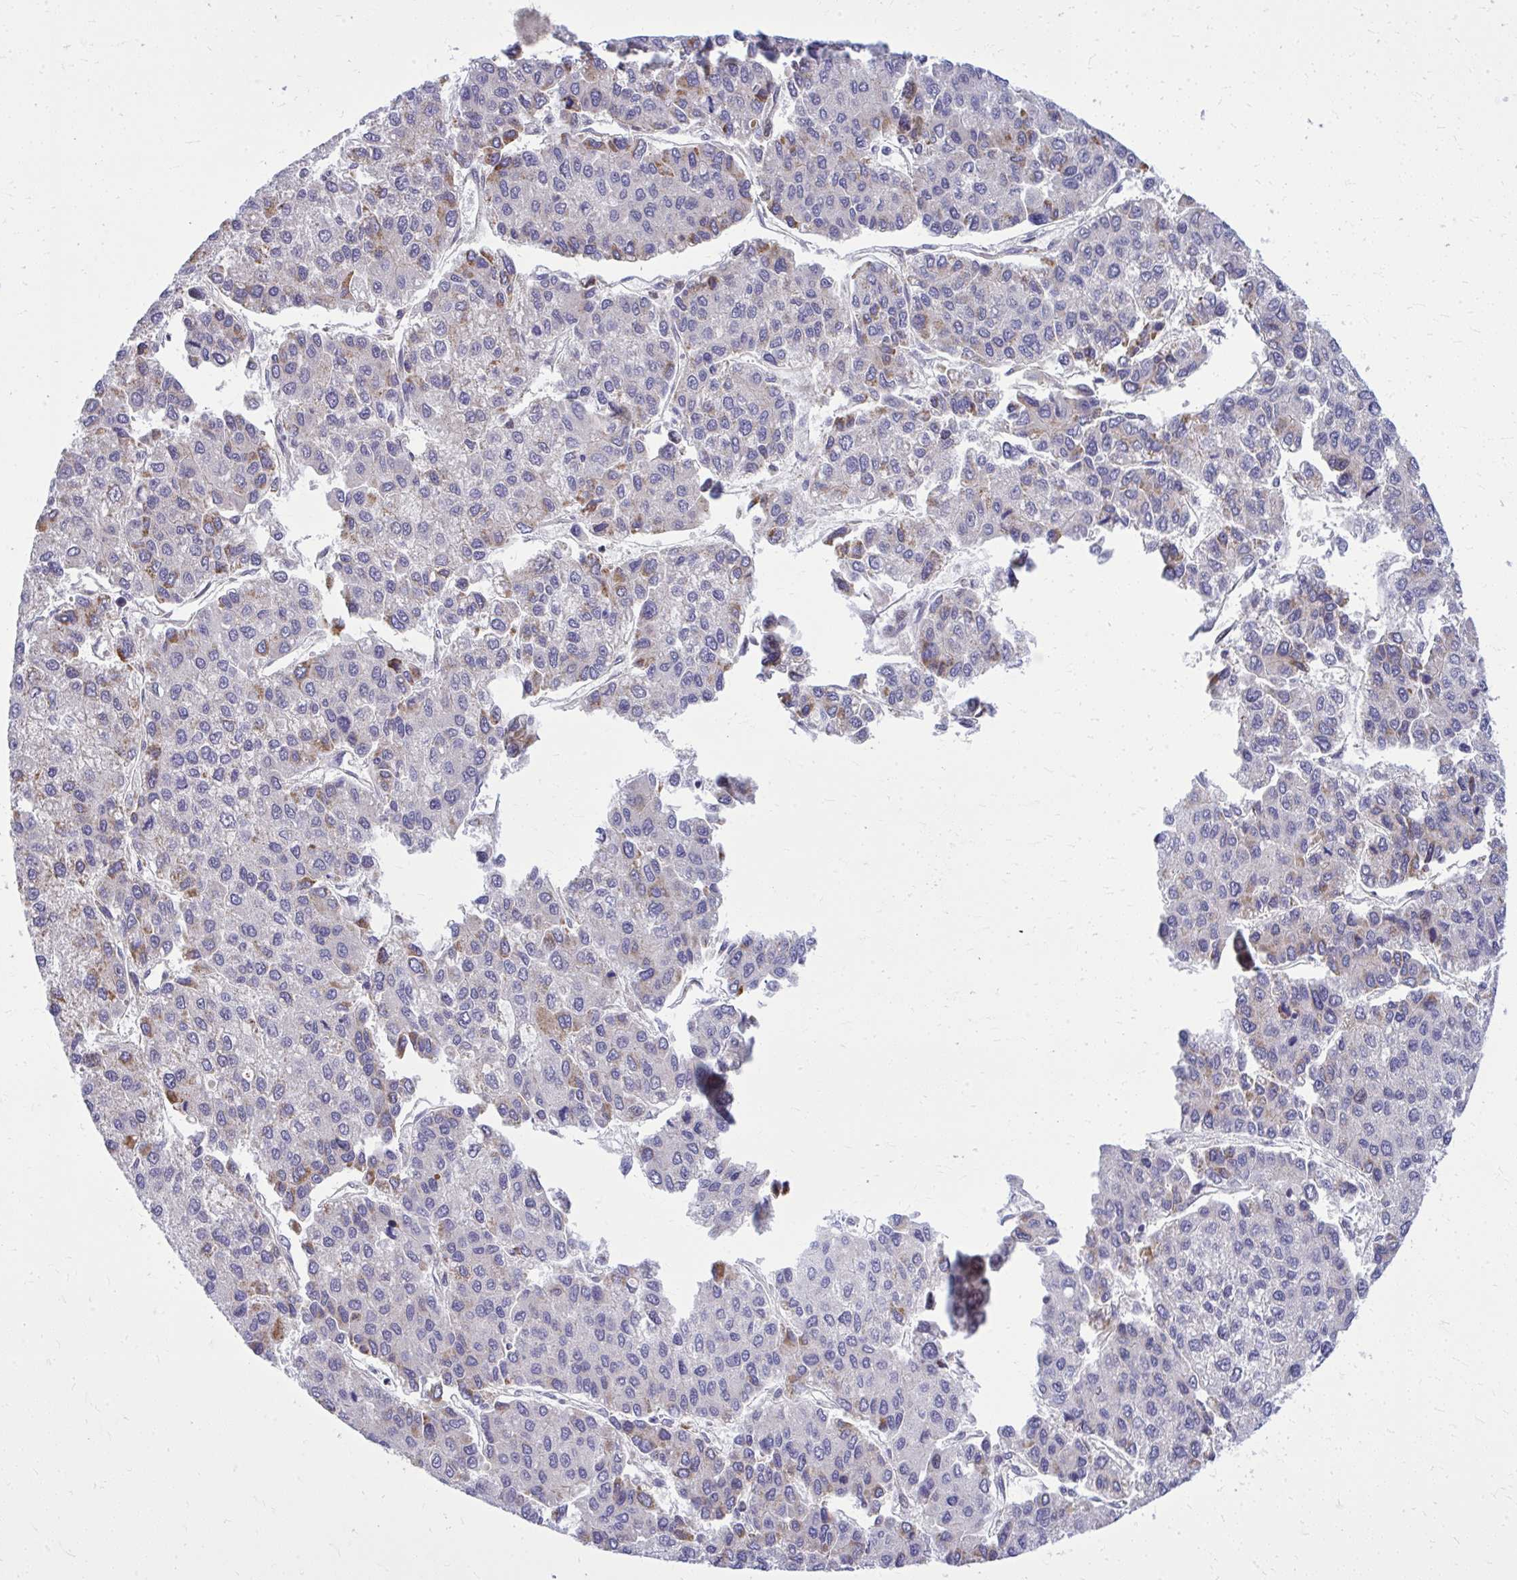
{"staining": {"intensity": "moderate", "quantity": "<25%", "location": "cytoplasmic/membranous"}, "tissue": "liver cancer", "cell_type": "Tumor cells", "image_type": "cancer", "snomed": [{"axis": "morphology", "description": "Carcinoma, Hepatocellular, NOS"}, {"axis": "topography", "description": "Liver"}], "caption": "The immunohistochemical stain highlights moderate cytoplasmic/membranous staining in tumor cells of liver cancer tissue.", "gene": "ZNF362", "patient": {"sex": "female", "age": 66}}